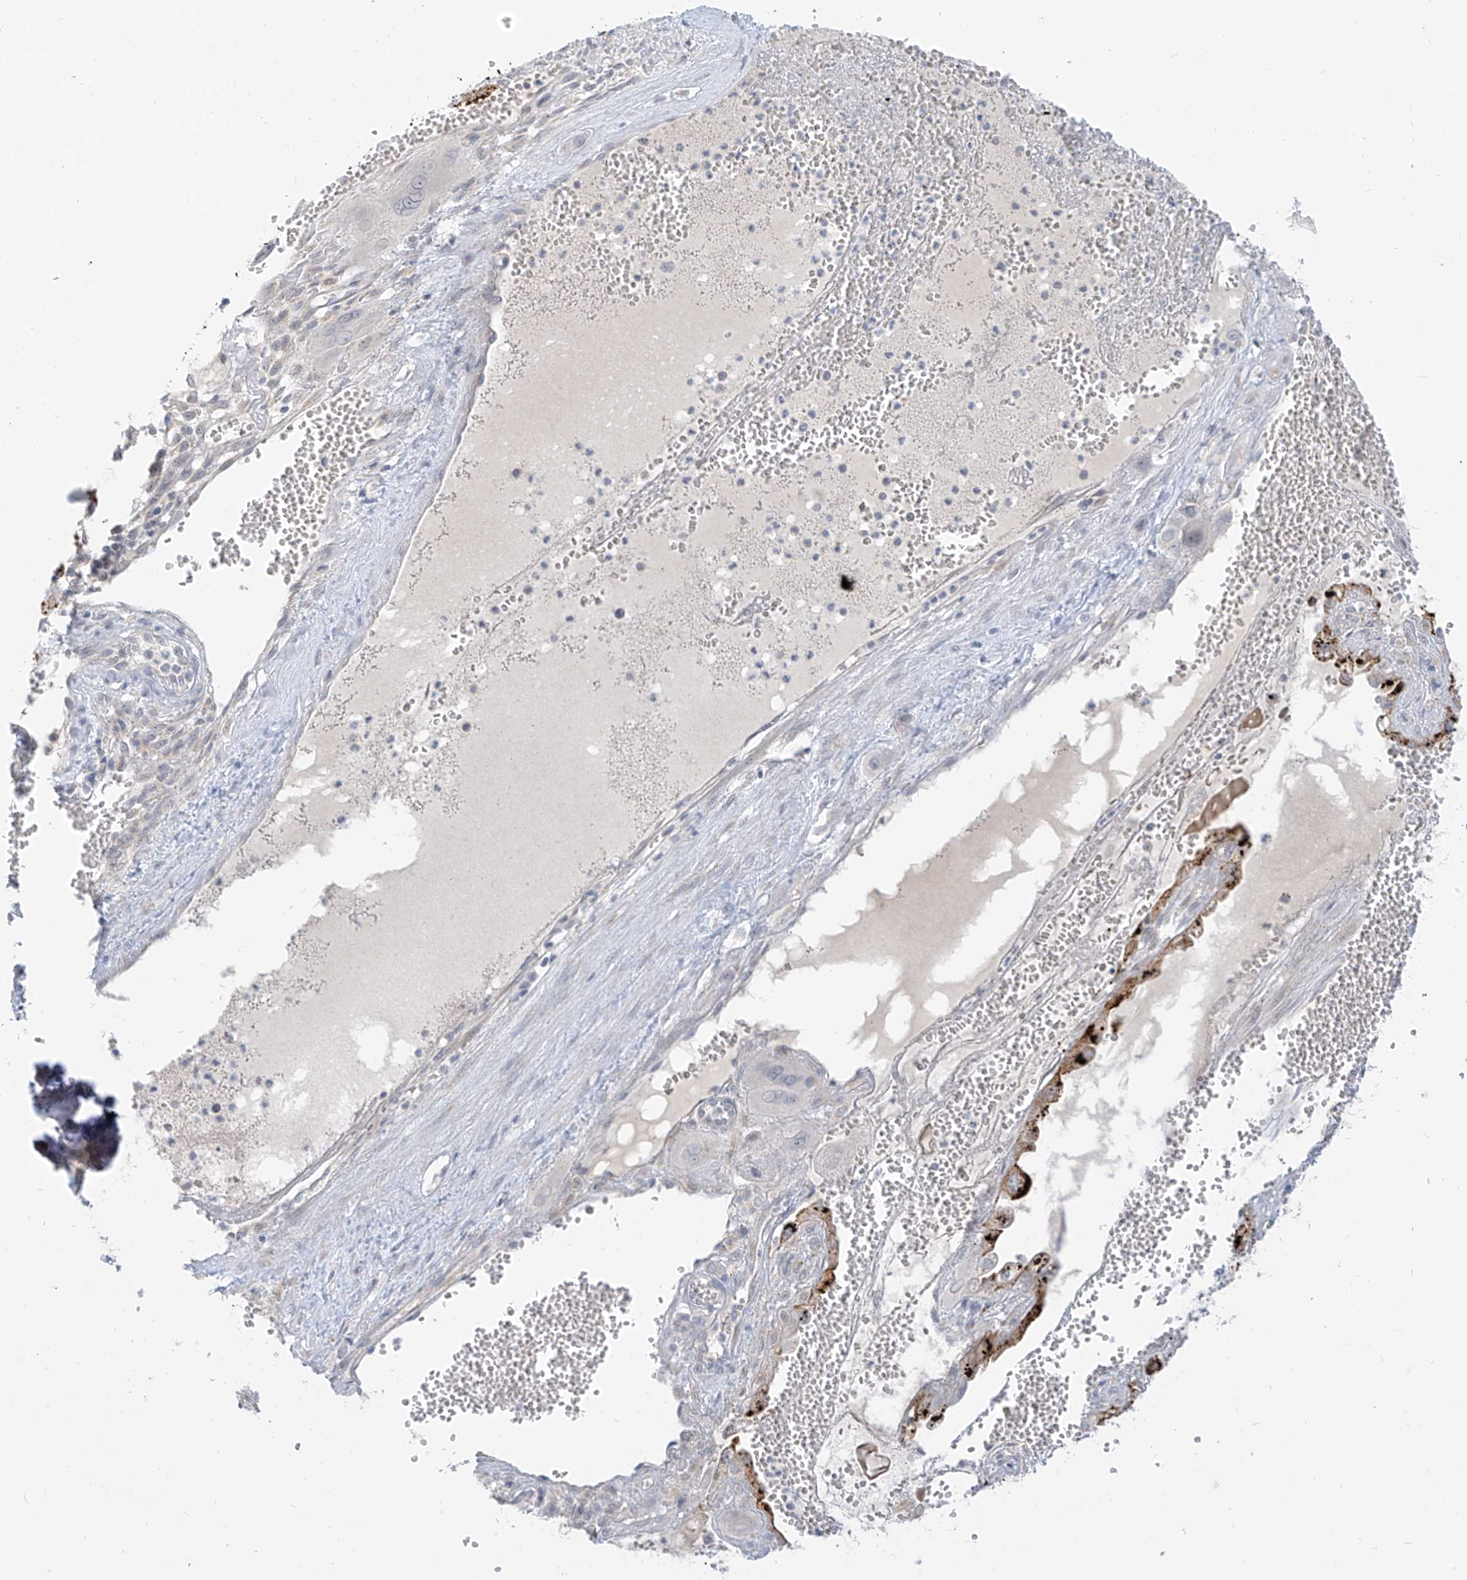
{"staining": {"intensity": "weak", "quantity": "25%-75%", "location": "cytoplasmic/membranous"}, "tissue": "cervical cancer", "cell_type": "Tumor cells", "image_type": "cancer", "snomed": [{"axis": "morphology", "description": "Squamous cell carcinoma, NOS"}, {"axis": "topography", "description": "Cervix"}], "caption": "Immunohistochemistry (IHC) (DAB (3,3'-diaminobenzidine)) staining of human squamous cell carcinoma (cervical) demonstrates weak cytoplasmic/membranous protein positivity in approximately 25%-75% of tumor cells.", "gene": "C2orf42", "patient": {"sex": "female", "age": 34}}